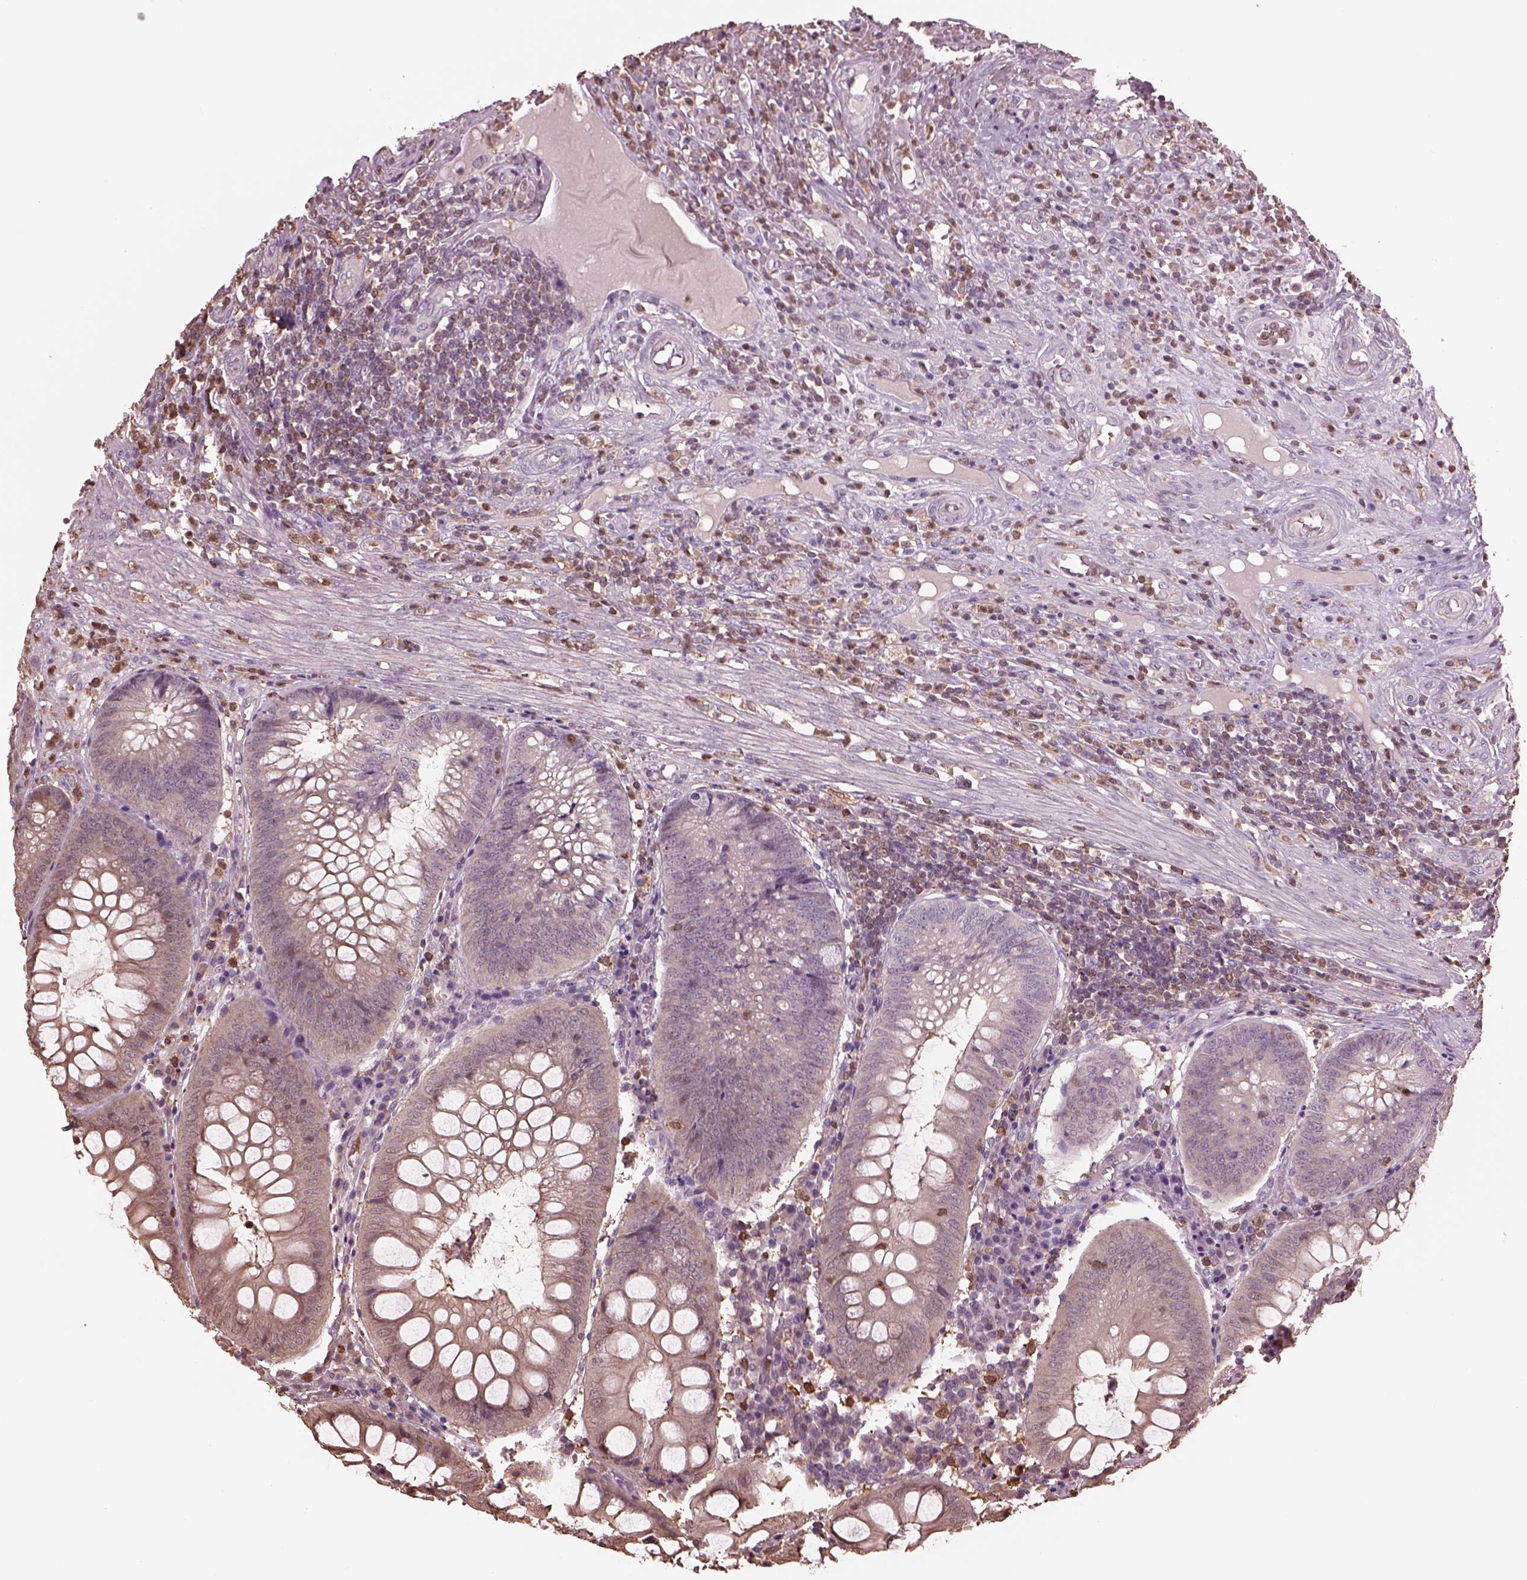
{"staining": {"intensity": "weak", "quantity": "25%-75%", "location": "cytoplasmic/membranous"}, "tissue": "appendix", "cell_type": "Glandular cells", "image_type": "normal", "snomed": [{"axis": "morphology", "description": "Normal tissue, NOS"}, {"axis": "morphology", "description": "Inflammation, NOS"}, {"axis": "topography", "description": "Appendix"}], "caption": "Immunohistochemistry (IHC) (DAB) staining of normal appendix exhibits weak cytoplasmic/membranous protein positivity in approximately 25%-75% of glandular cells.", "gene": "IL31RA", "patient": {"sex": "male", "age": 16}}